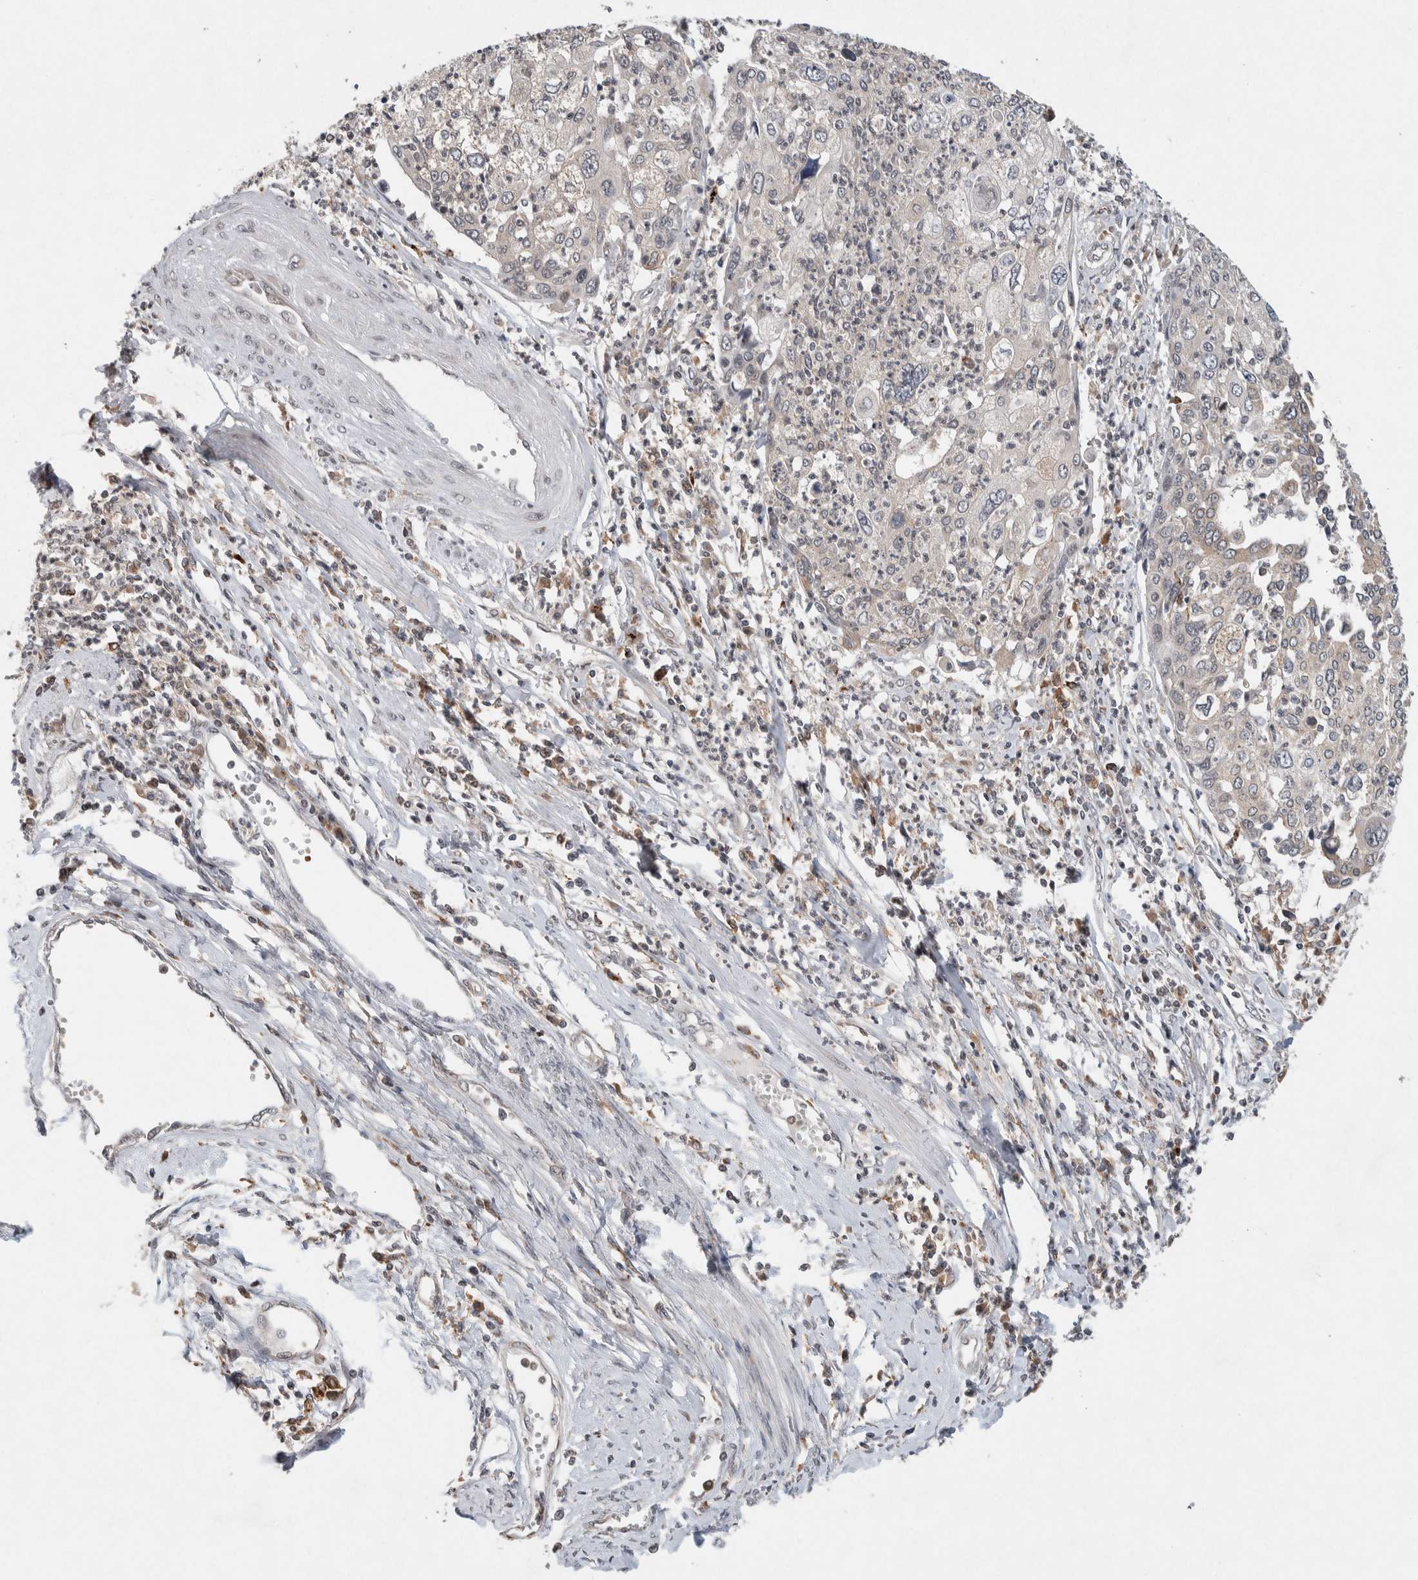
{"staining": {"intensity": "negative", "quantity": "none", "location": "none"}, "tissue": "cervical cancer", "cell_type": "Tumor cells", "image_type": "cancer", "snomed": [{"axis": "morphology", "description": "Squamous cell carcinoma, NOS"}, {"axis": "topography", "description": "Cervix"}], "caption": "IHC of cervical cancer (squamous cell carcinoma) exhibits no staining in tumor cells.", "gene": "KCNK1", "patient": {"sex": "female", "age": 40}}